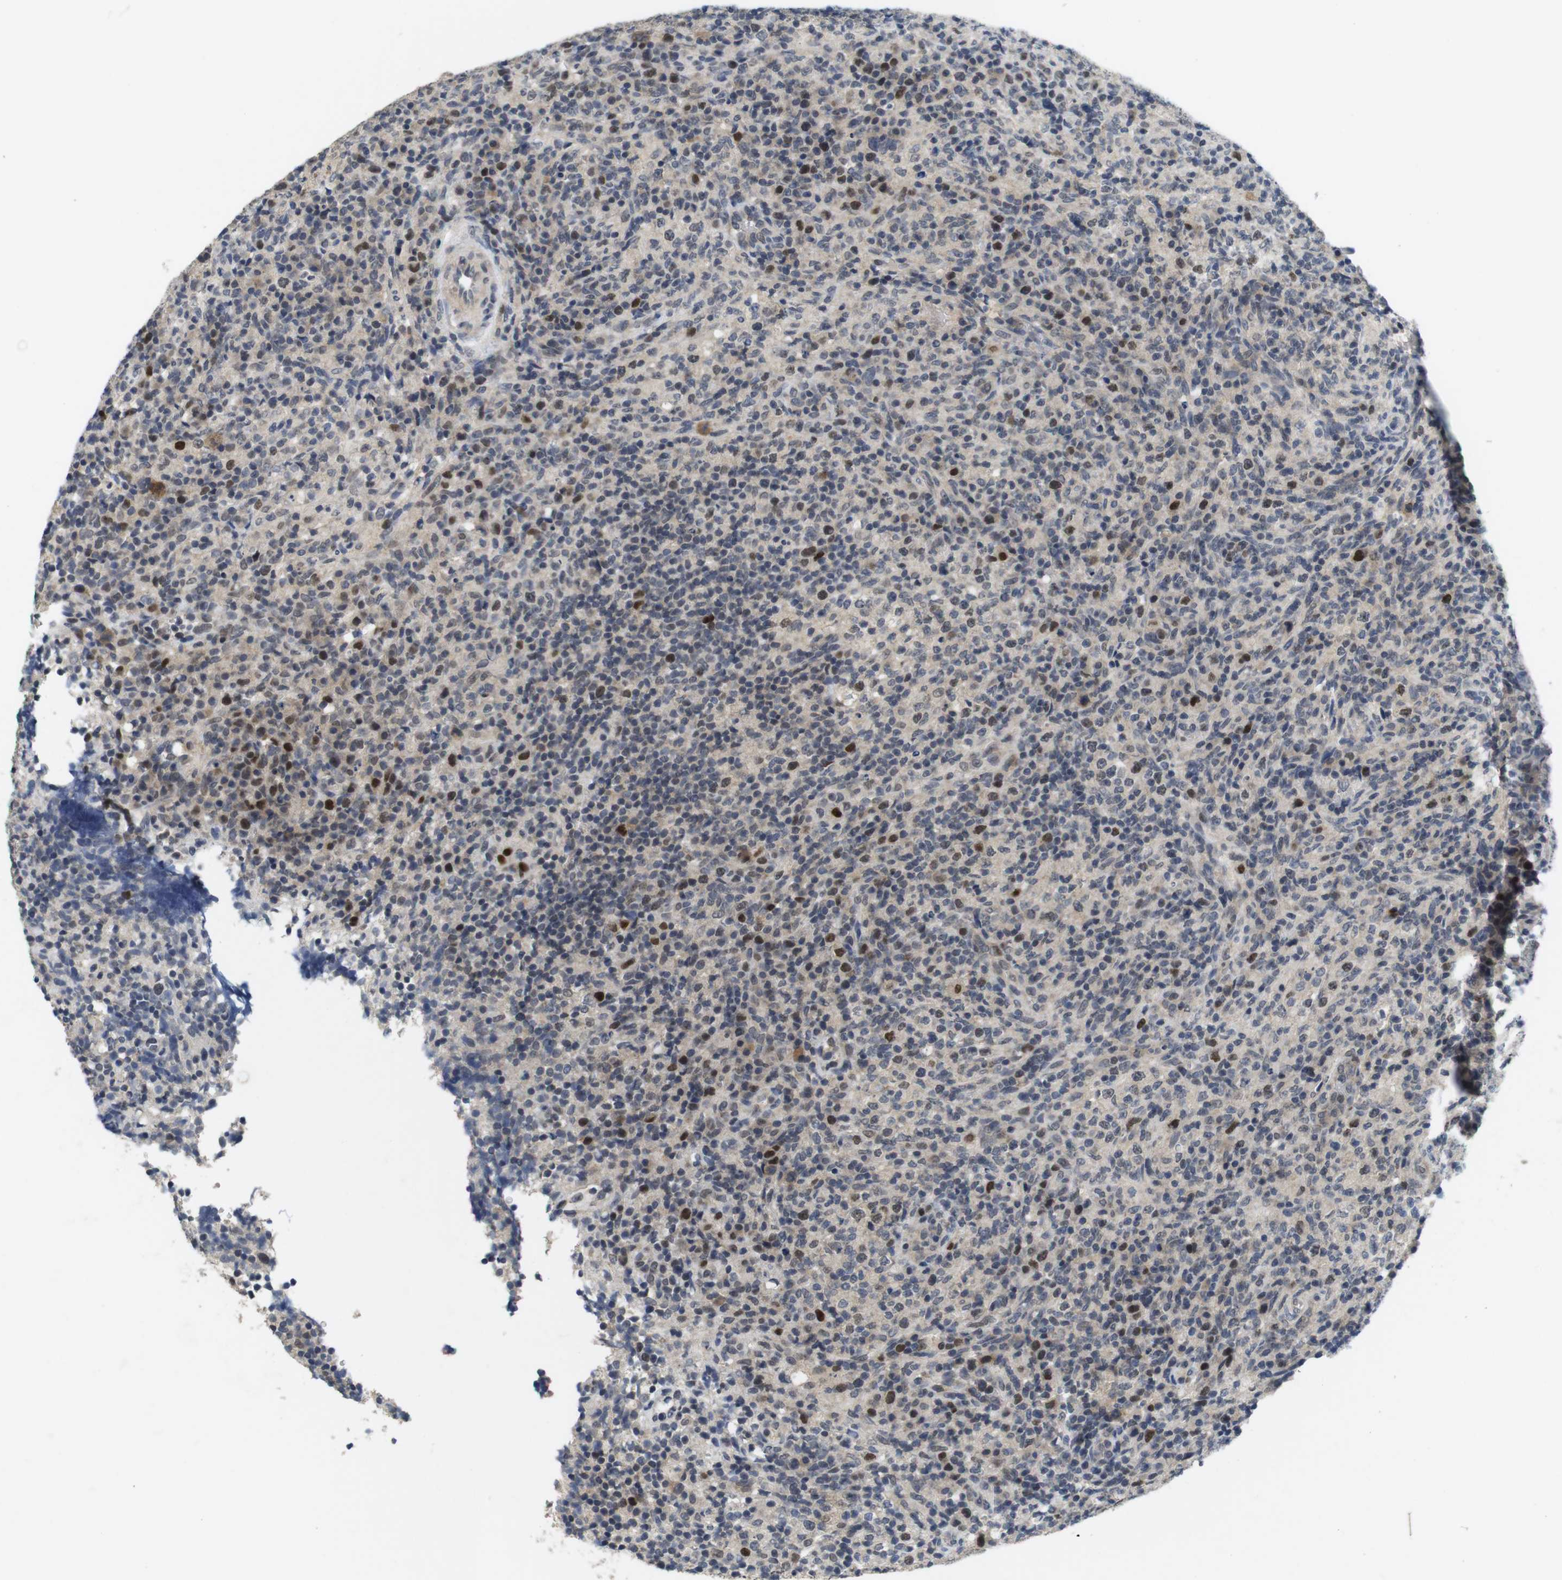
{"staining": {"intensity": "strong", "quantity": "<25%", "location": "nuclear"}, "tissue": "lymphoma", "cell_type": "Tumor cells", "image_type": "cancer", "snomed": [{"axis": "morphology", "description": "Malignant lymphoma, non-Hodgkin's type, High grade"}, {"axis": "topography", "description": "Lymph node"}], "caption": "Brown immunohistochemical staining in lymphoma shows strong nuclear staining in about <25% of tumor cells.", "gene": "SKP2", "patient": {"sex": "female", "age": 76}}